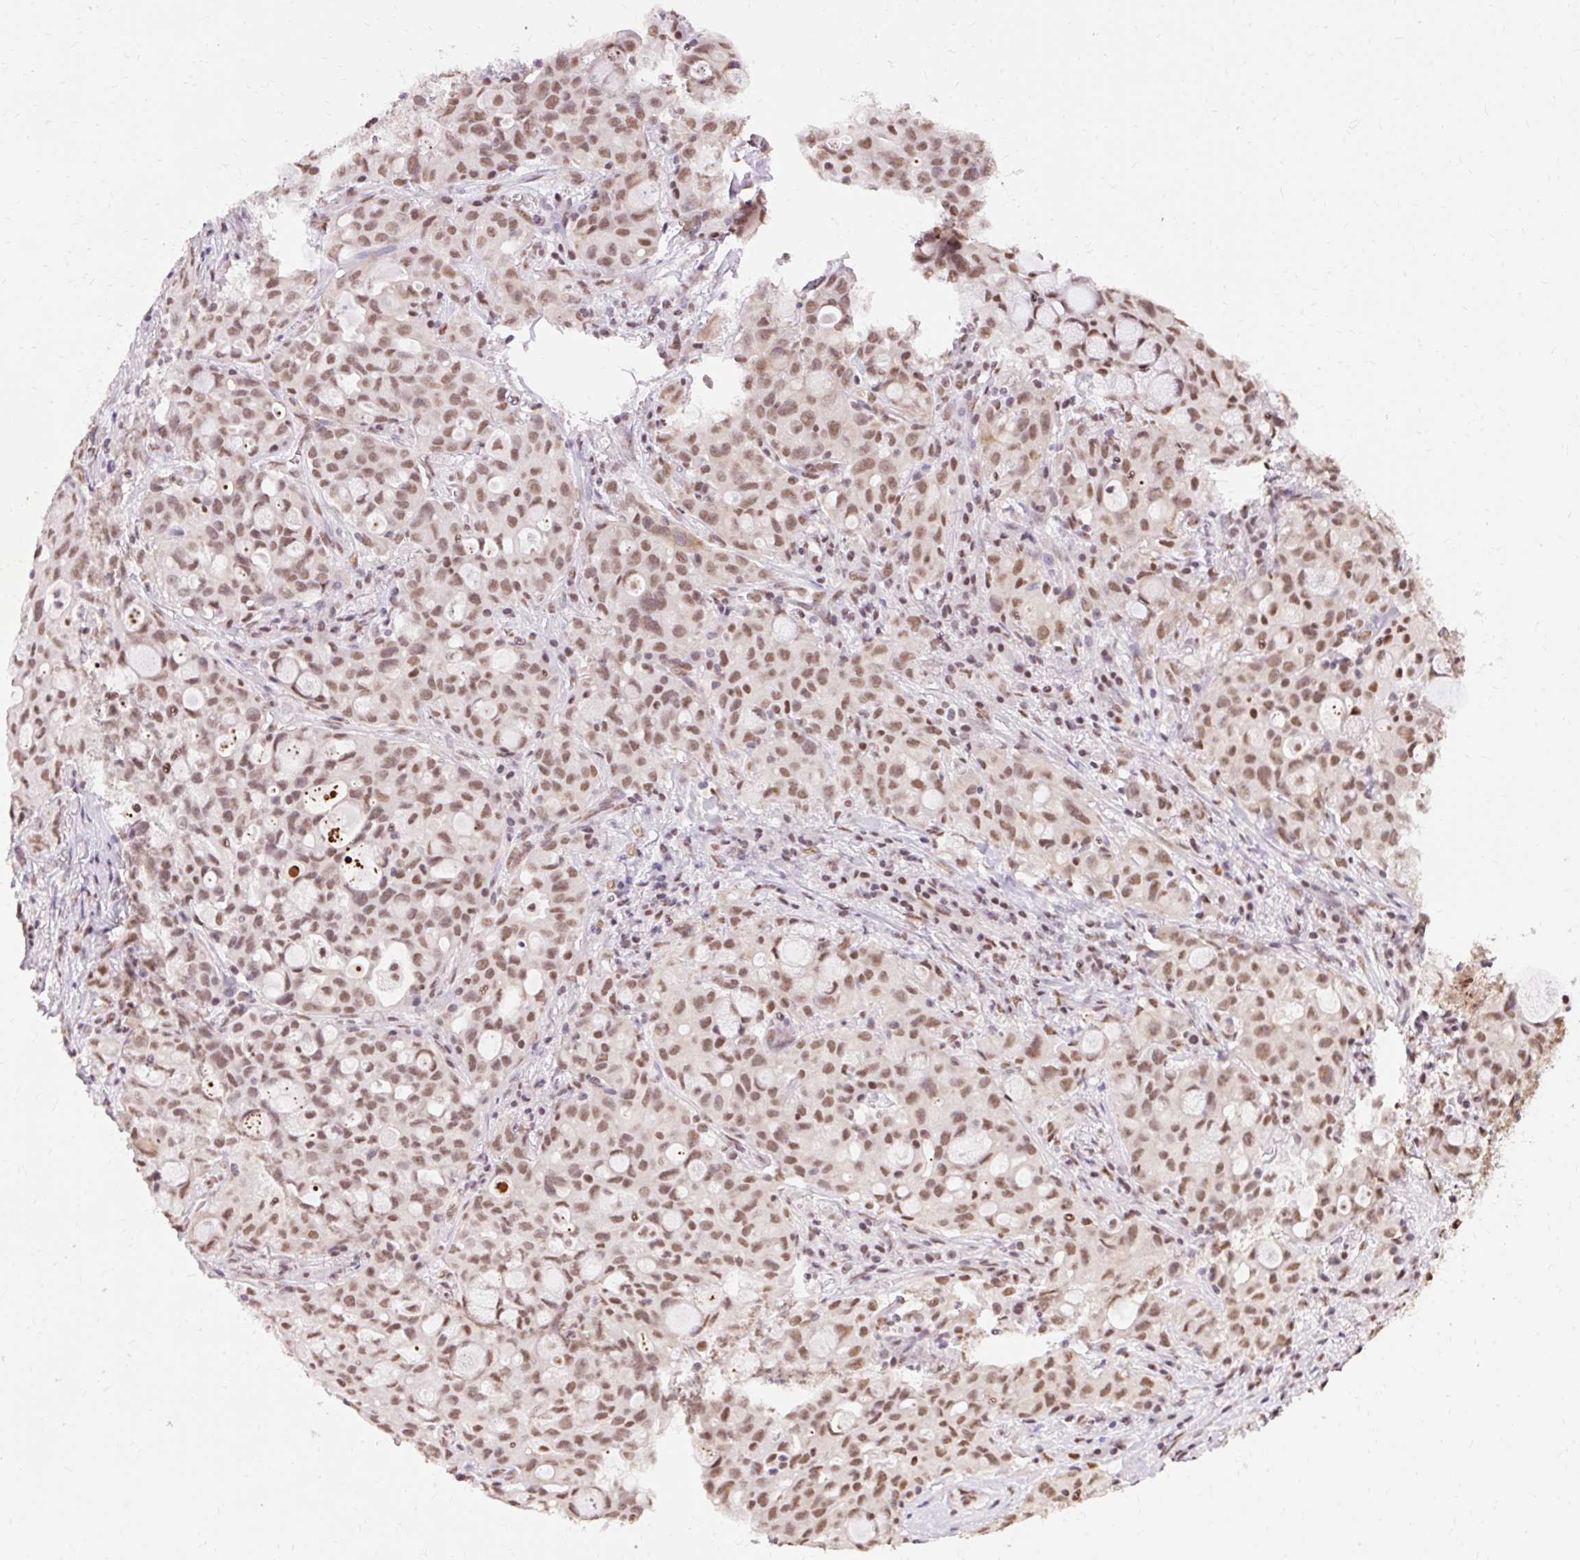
{"staining": {"intensity": "moderate", "quantity": ">75%", "location": "nuclear"}, "tissue": "lung cancer", "cell_type": "Tumor cells", "image_type": "cancer", "snomed": [{"axis": "morphology", "description": "Adenocarcinoma, NOS"}, {"axis": "topography", "description": "Lung"}], "caption": "Protein analysis of lung cancer tissue demonstrates moderate nuclear positivity in about >75% of tumor cells.", "gene": "NPIPB12", "patient": {"sex": "female", "age": 44}}